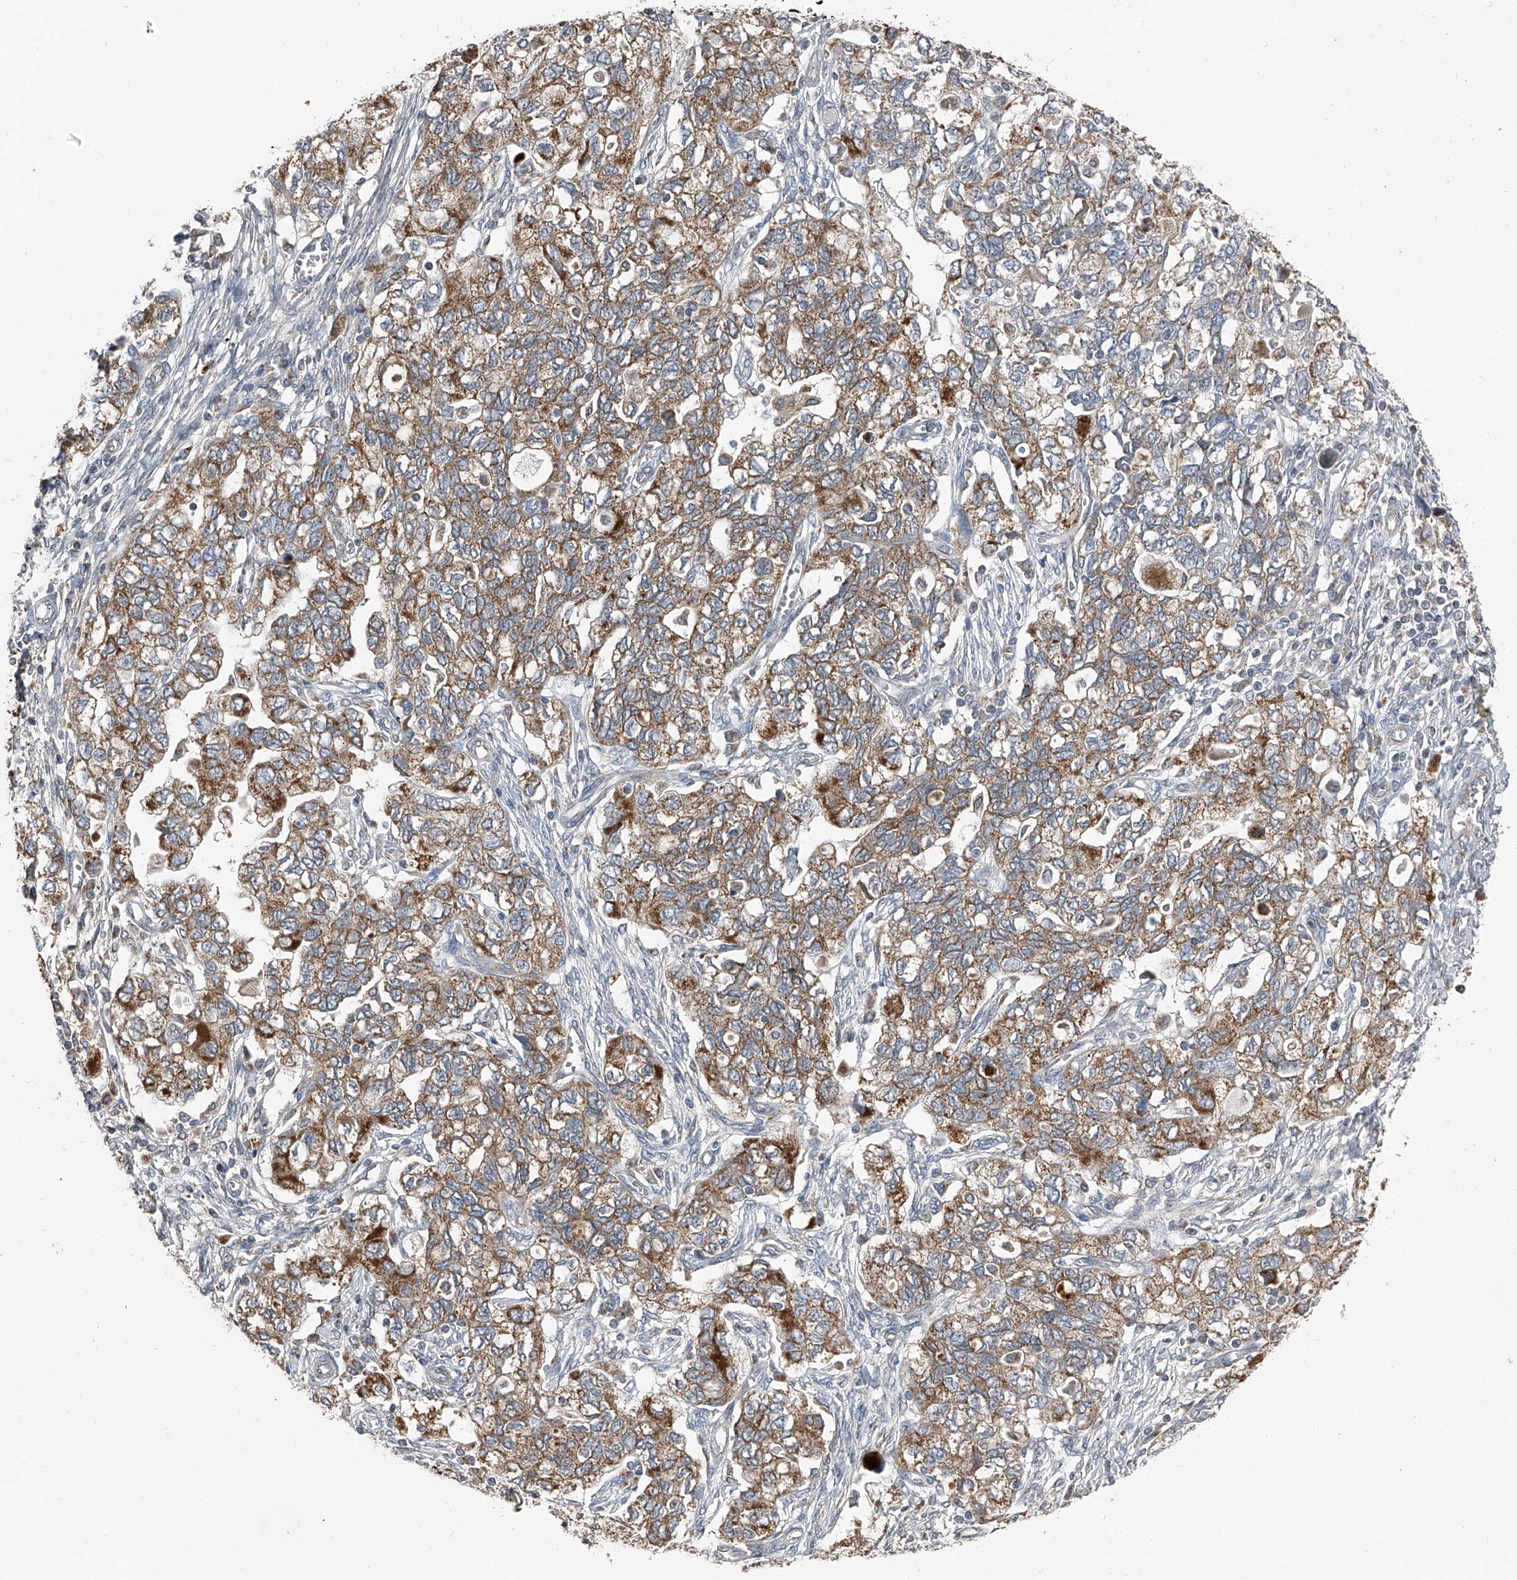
{"staining": {"intensity": "moderate", "quantity": ">75%", "location": "cytoplasmic/membranous"}, "tissue": "ovarian cancer", "cell_type": "Tumor cells", "image_type": "cancer", "snomed": [{"axis": "morphology", "description": "Carcinoma, NOS"}, {"axis": "morphology", "description": "Cystadenocarcinoma, serous, NOS"}, {"axis": "topography", "description": "Ovary"}], "caption": "This is an image of IHC staining of ovarian cancer, which shows moderate expression in the cytoplasmic/membranous of tumor cells.", "gene": "CHRNA7", "patient": {"sex": "female", "age": 69}}